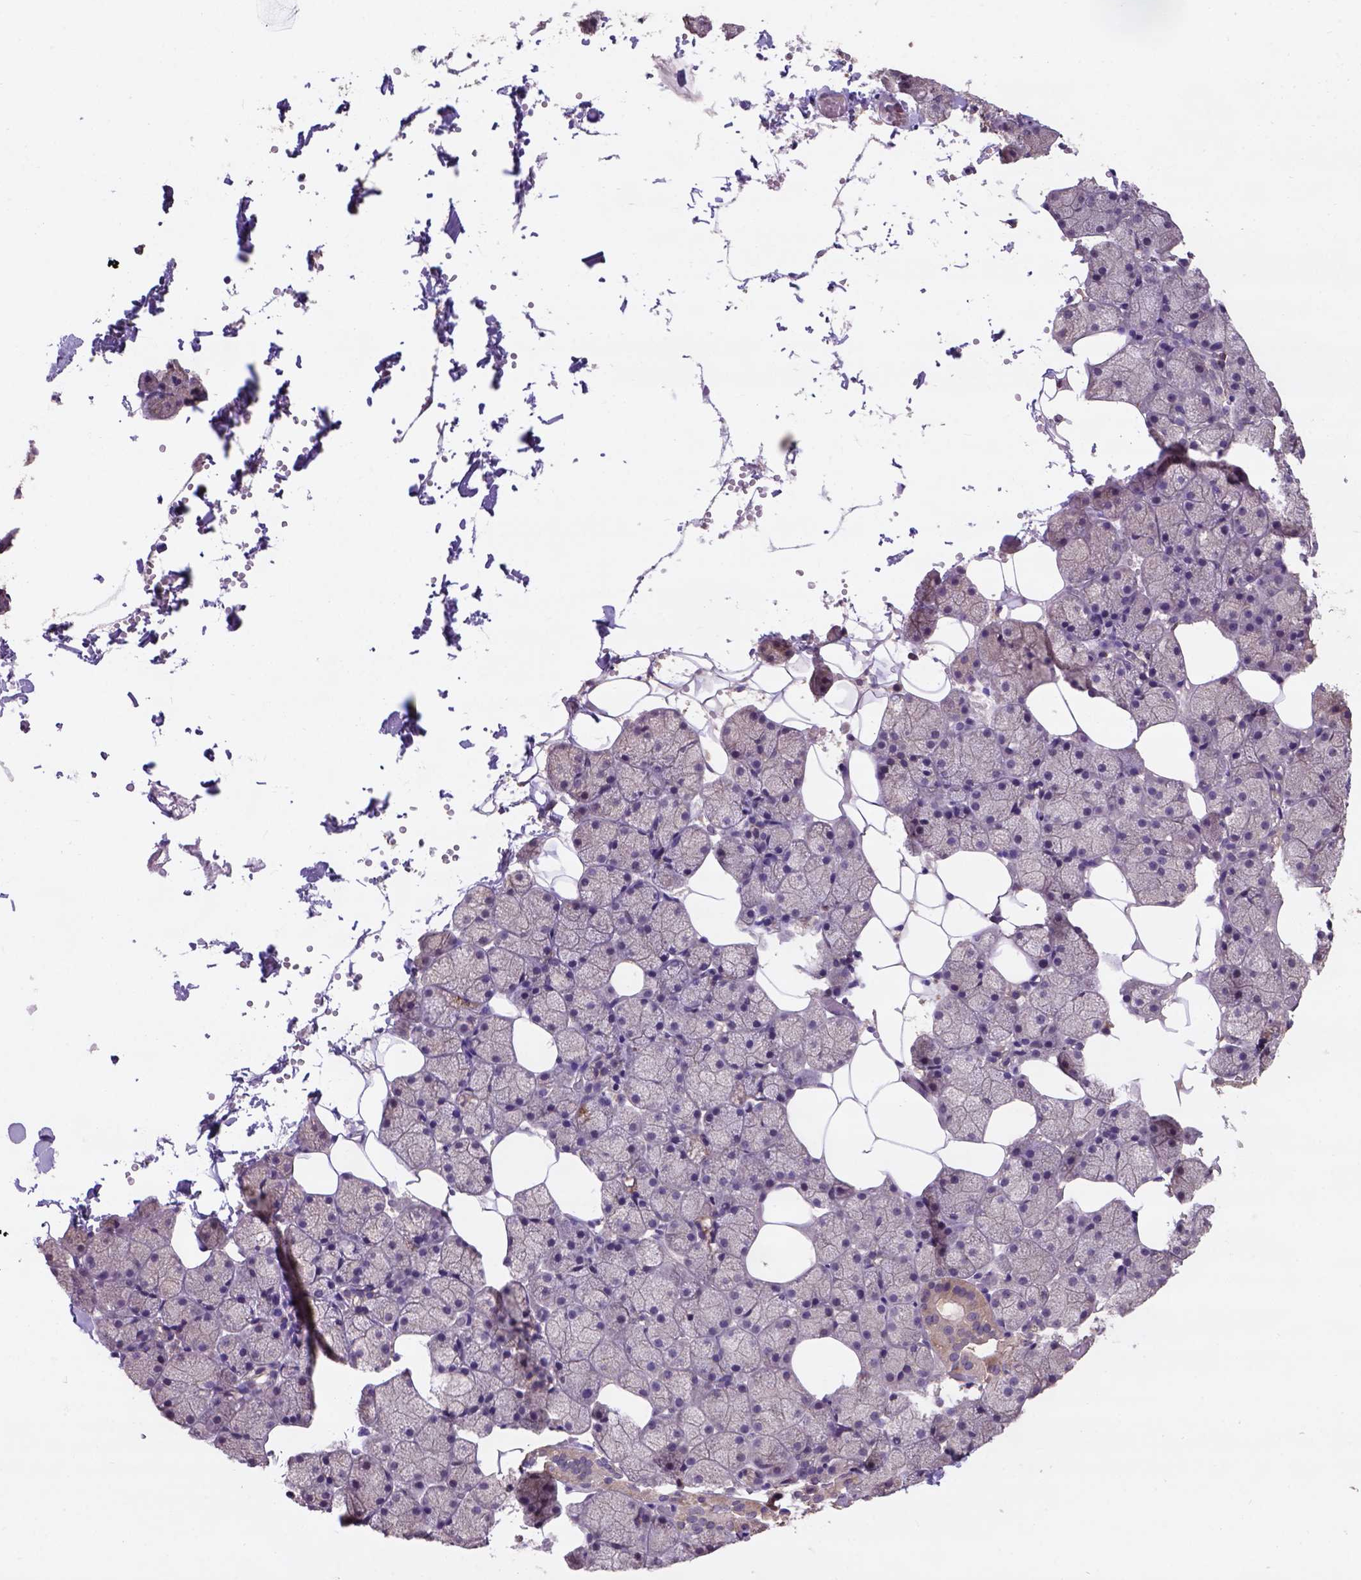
{"staining": {"intensity": "strong", "quantity": "25%-75%", "location": "cytoplasmic/membranous"}, "tissue": "salivary gland", "cell_type": "Glandular cells", "image_type": "normal", "snomed": [{"axis": "morphology", "description": "Normal tissue, NOS"}, {"axis": "topography", "description": "Salivary gland"}], "caption": "The histopathology image demonstrates staining of normal salivary gland, revealing strong cytoplasmic/membranous protein expression (brown color) within glandular cells. (DAB (3,3'-diaminobenzidine) IHC, brown staining for protein, blue staining for nuclei).", "gene": "KBTBD8", "patient": {"sex": "male", "age": 38}}